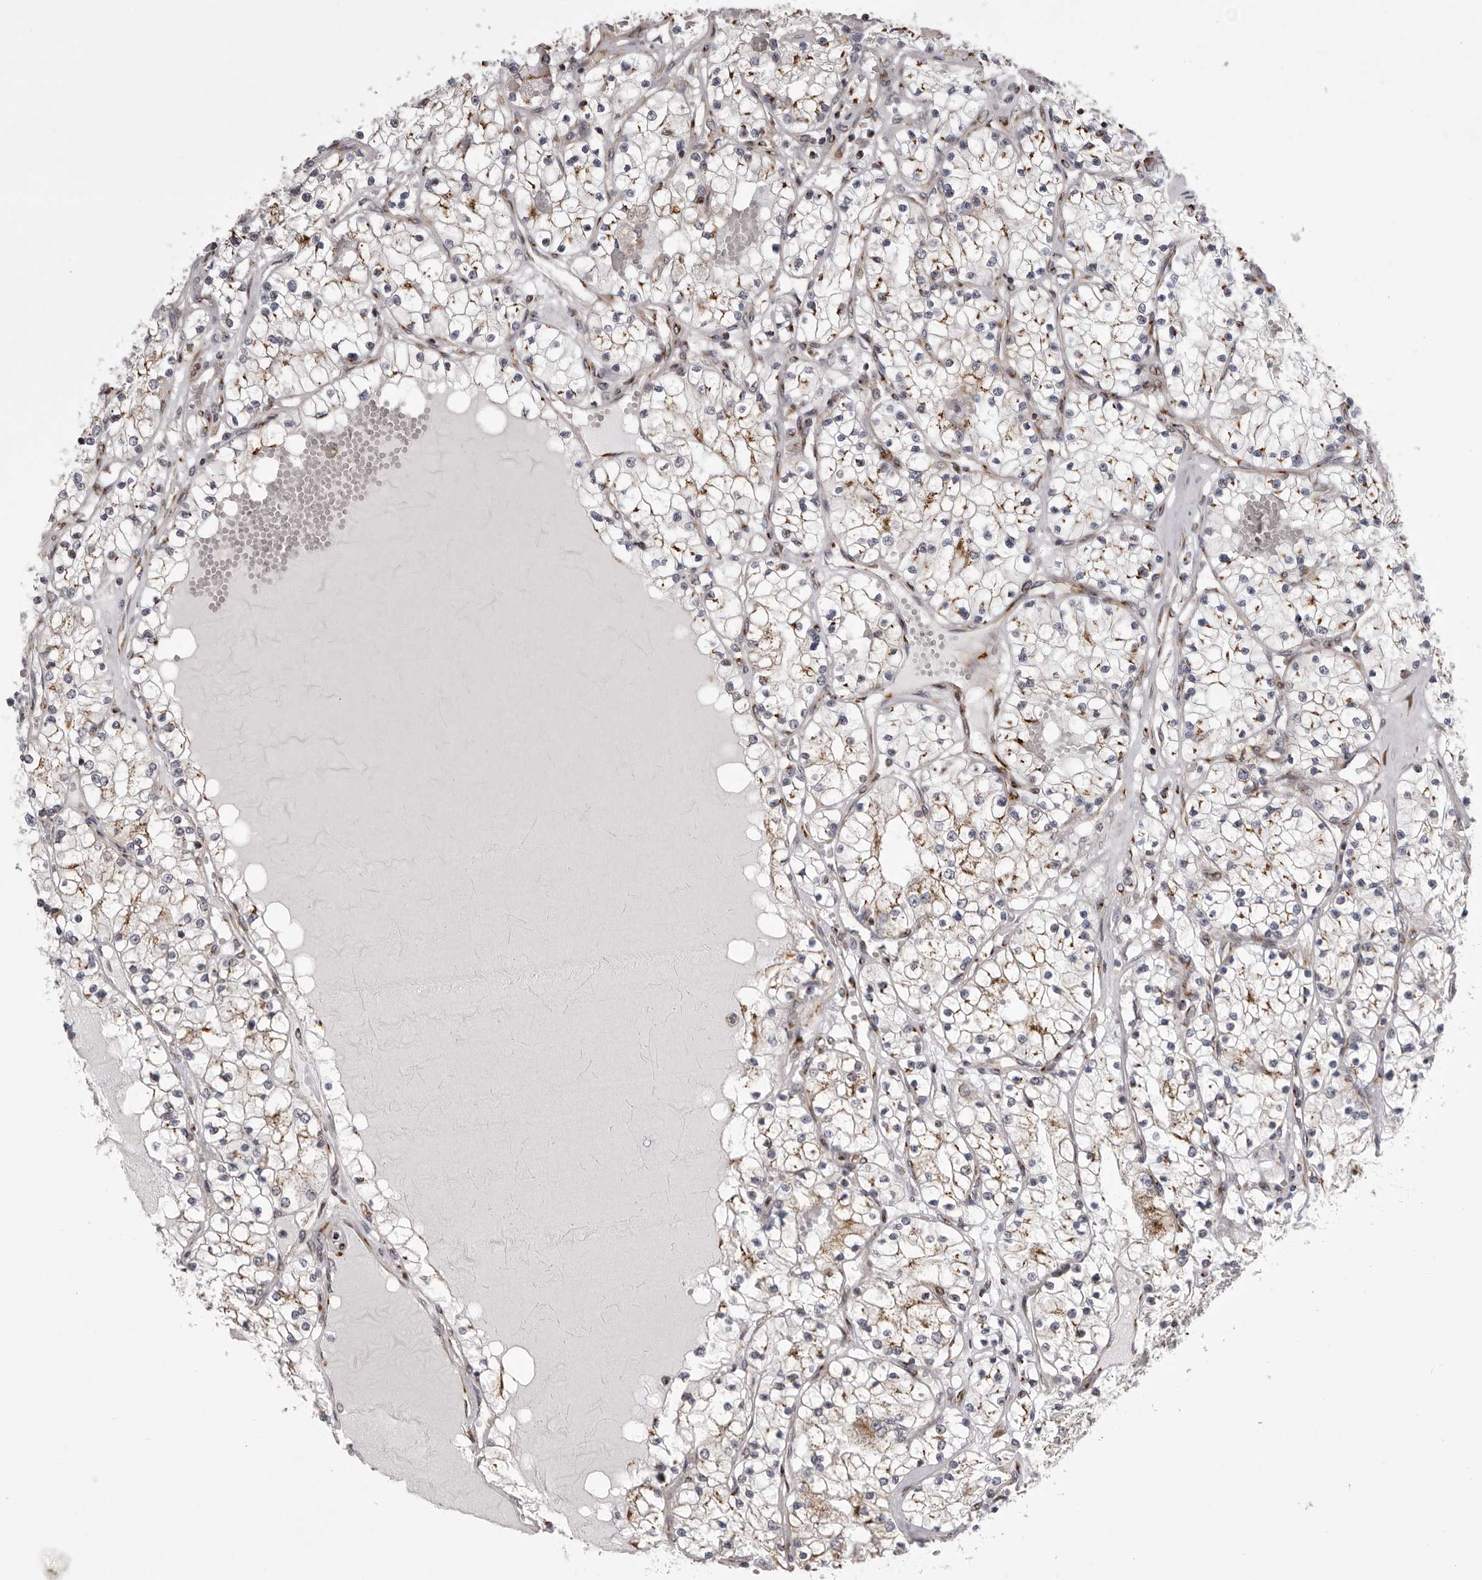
{"staining": {"intensity": "weak", "quantity": ">75%", "location": "cytoplasmic/membranous"}, "tissue": "renal cancer", "cell_type": "Tumor cells", "image_type": "cancer", "snomed": [{"axis": "morphology", "description": "Normal tissue, NOS"}, {"axis": "morphology", "description": "Adenocarcinoma, NOS"}, {"axis": "topography", "description": "Kidney"}], "caption": "Protein staining reveals weak cytoplasmic/membranous staining in approximately >75% of tumor cells in renal cancer. (DAB (3,3'-diaminobenzidine) = brown stain, brightfield microscopy at high magnification).", "gene": "WDR47", "patient": {"sex": "male", "age": 68}}